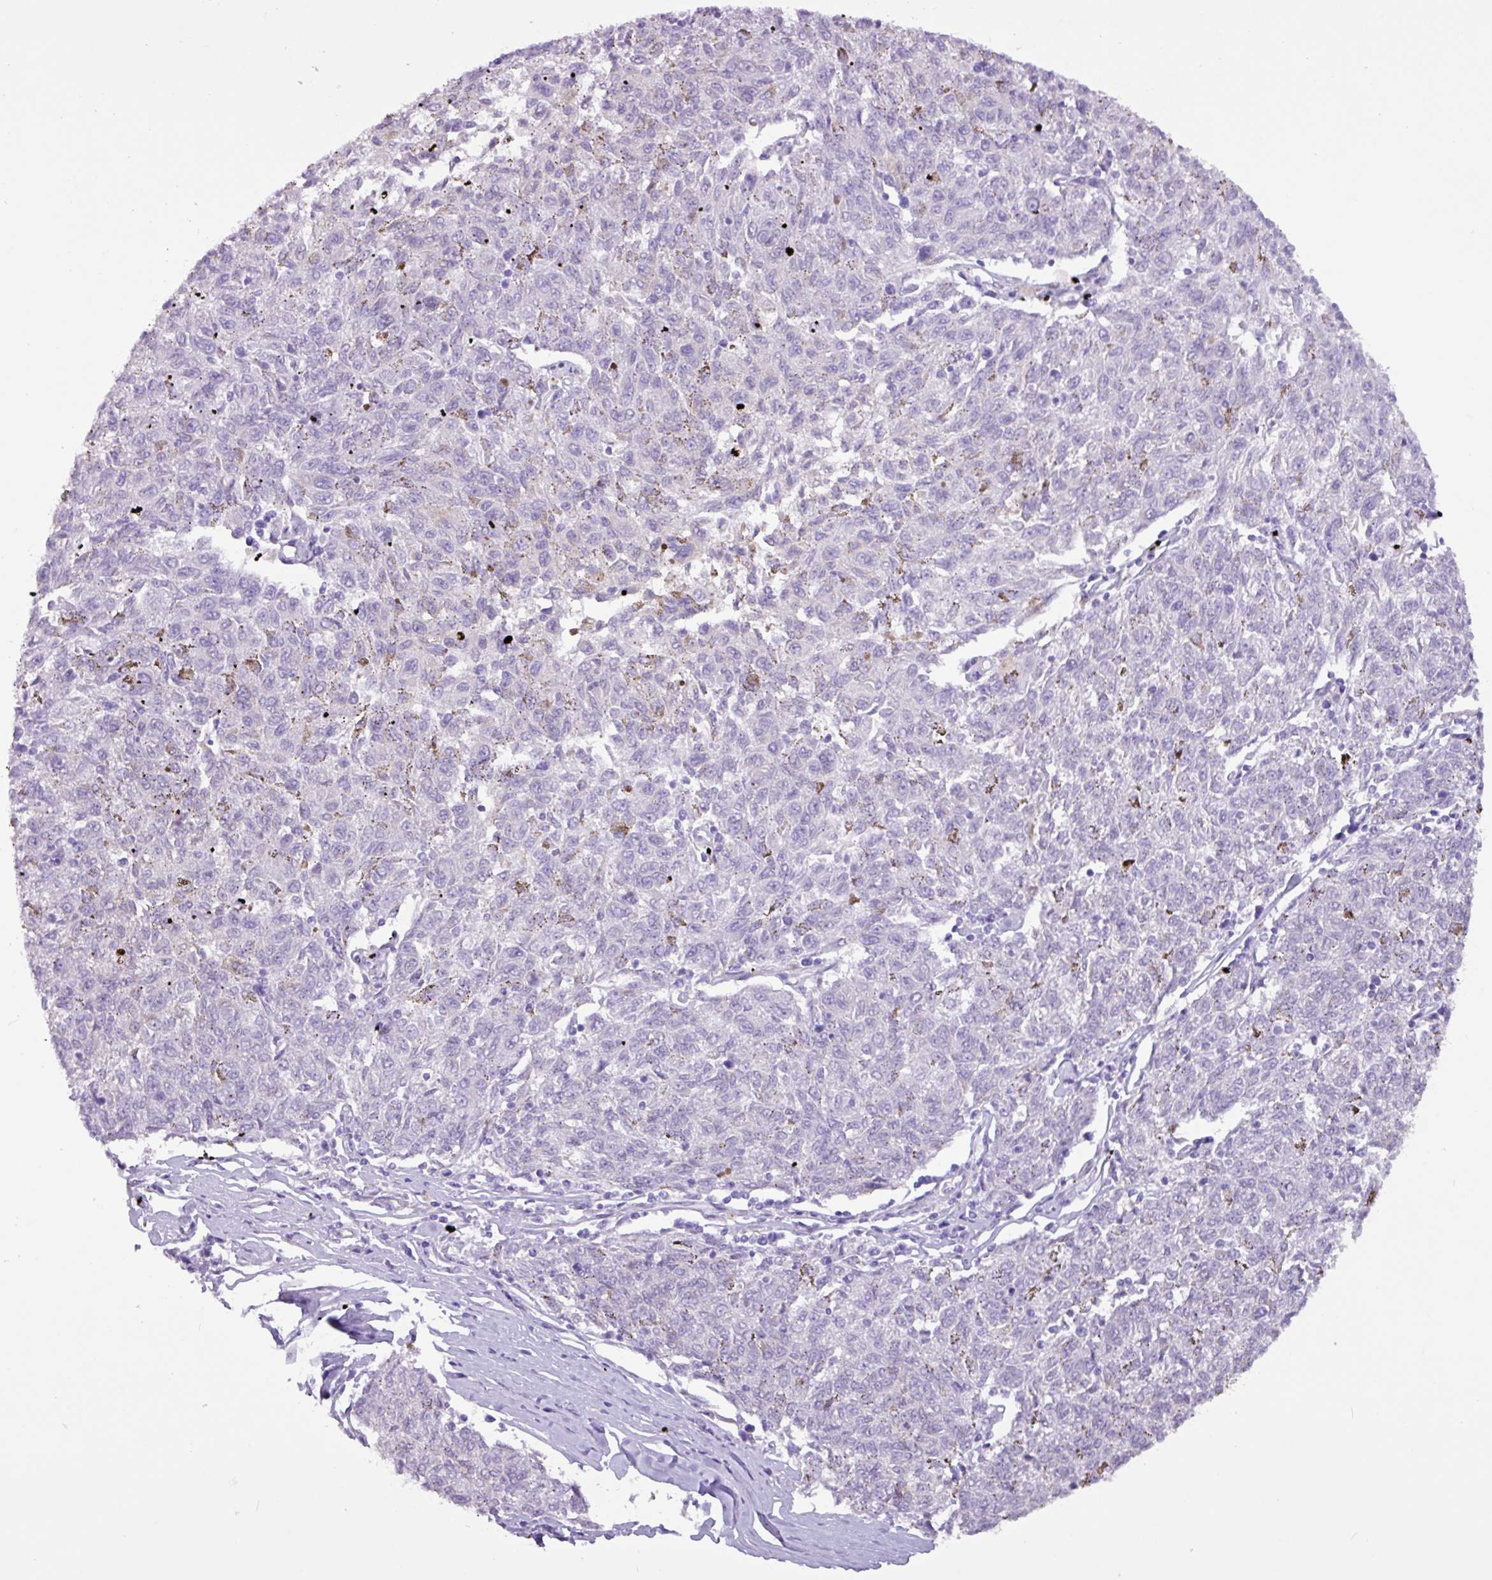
{"staining": {"intensity": "negative", "quantity": "none", "location": "none"}, "tissue": "melanoma", "cell_type": "Tumor cells", "image_type": "cancer", "snomed": [{"axis": "morphology", "description": "Malignant melanoma, NOS"}, {"axis": "topography", "description": "Skin"}], "caption": "Tumor cells are negative for protein expression in human melanoma.", "gene": "SLC38A1", "patient": {"sex": "female", "age": 72}}